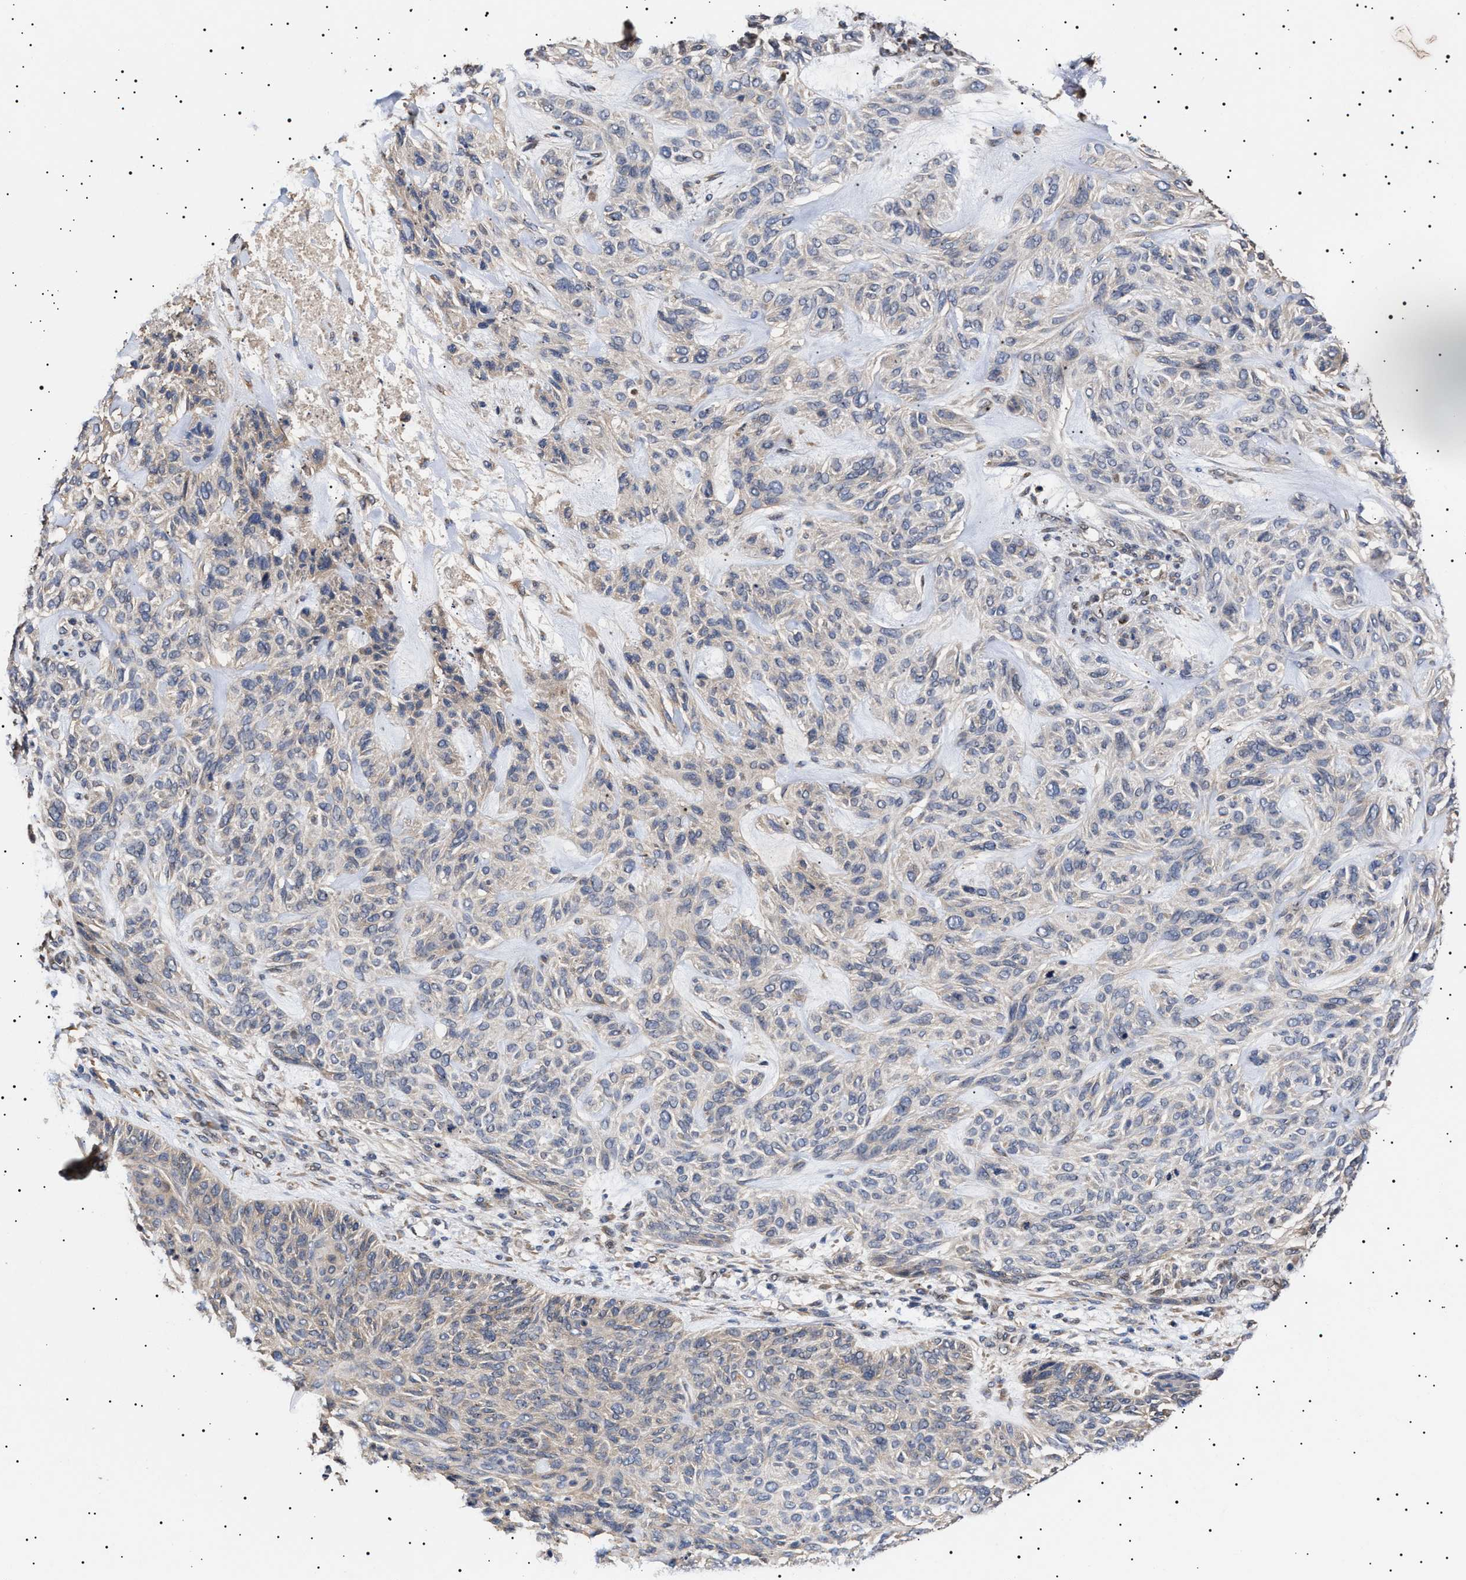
{"staining": {"intensity": "negative", "quantity": "none", "location": "none"}, "tissue": "skin cancer", "cell_type": "Tumor cells", "image_type": "cancer", "snomed": [{"axis": "morphology", "description": "Basal cell carcinoma"}, {"axis": "topography", "description": "Skin"}], "caption": "High magnification brightfield microscopy of skin cancer stained with DAB (brown) and counterstained with hematoxylin (blue): tumor cells show no significant staining.", "gene": "KRBA1", "patient": {"sex": "male", "age": 55}}